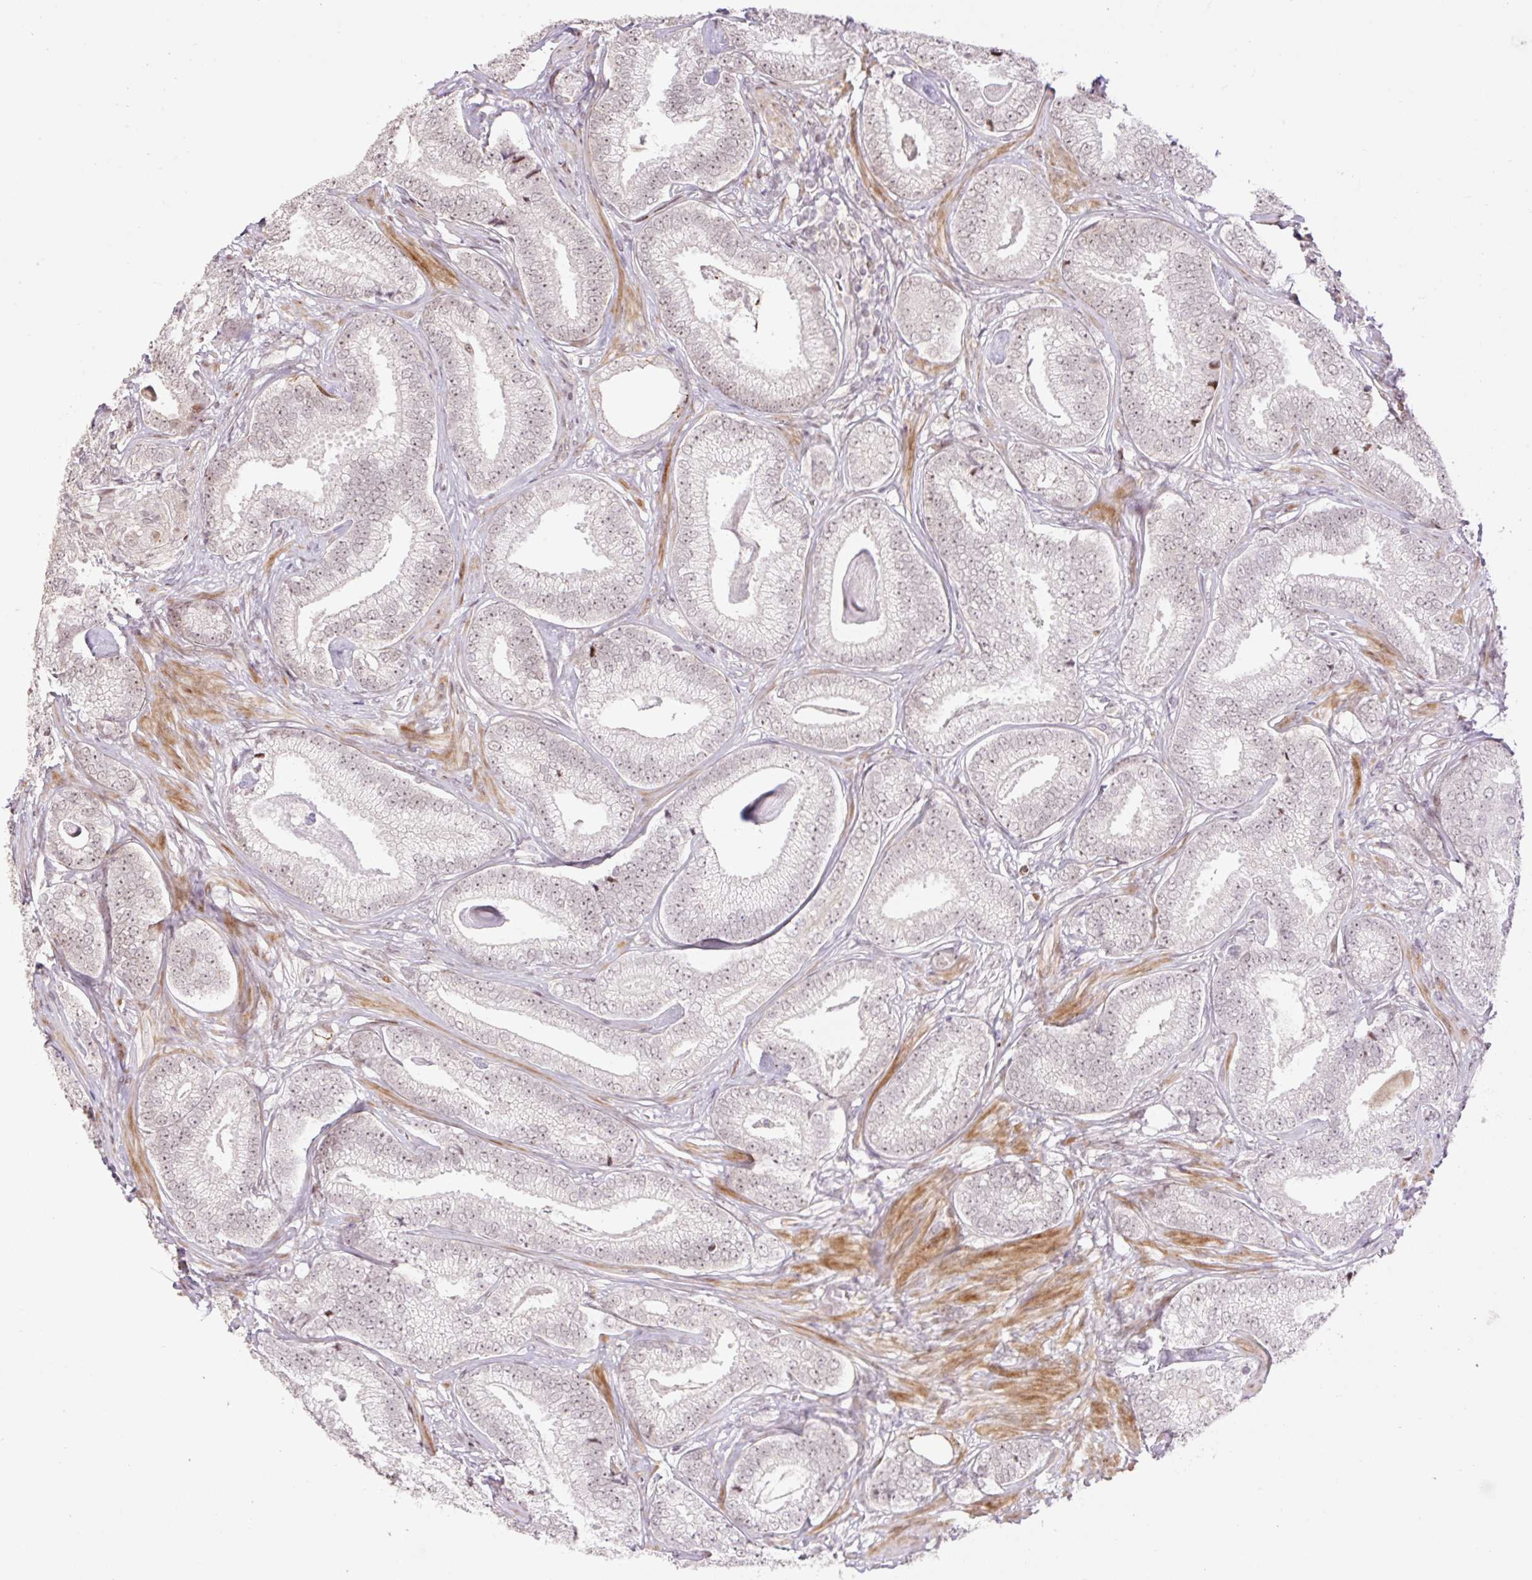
{"staining": {"intensity": "weak", "quantity": "25%-75%", "location": "nuclear"}, "tissue": "prostate cancer", "cell_type": "Tumor cells", "image_type": "cancer", "snomed": [{"axis": "morphology", "description": "Adenocarcinoma, Low grade"}, {"axis": "topography", "description": "Prostate"}], "caption": "Protein expression analysis of human prostate low-grade adenocarcinoma reveals weak nuclear expression in about 25%-75% of tumor cells.", "gene": "RIPPLY3", "patient": {"sex": "male", "age": 63}}